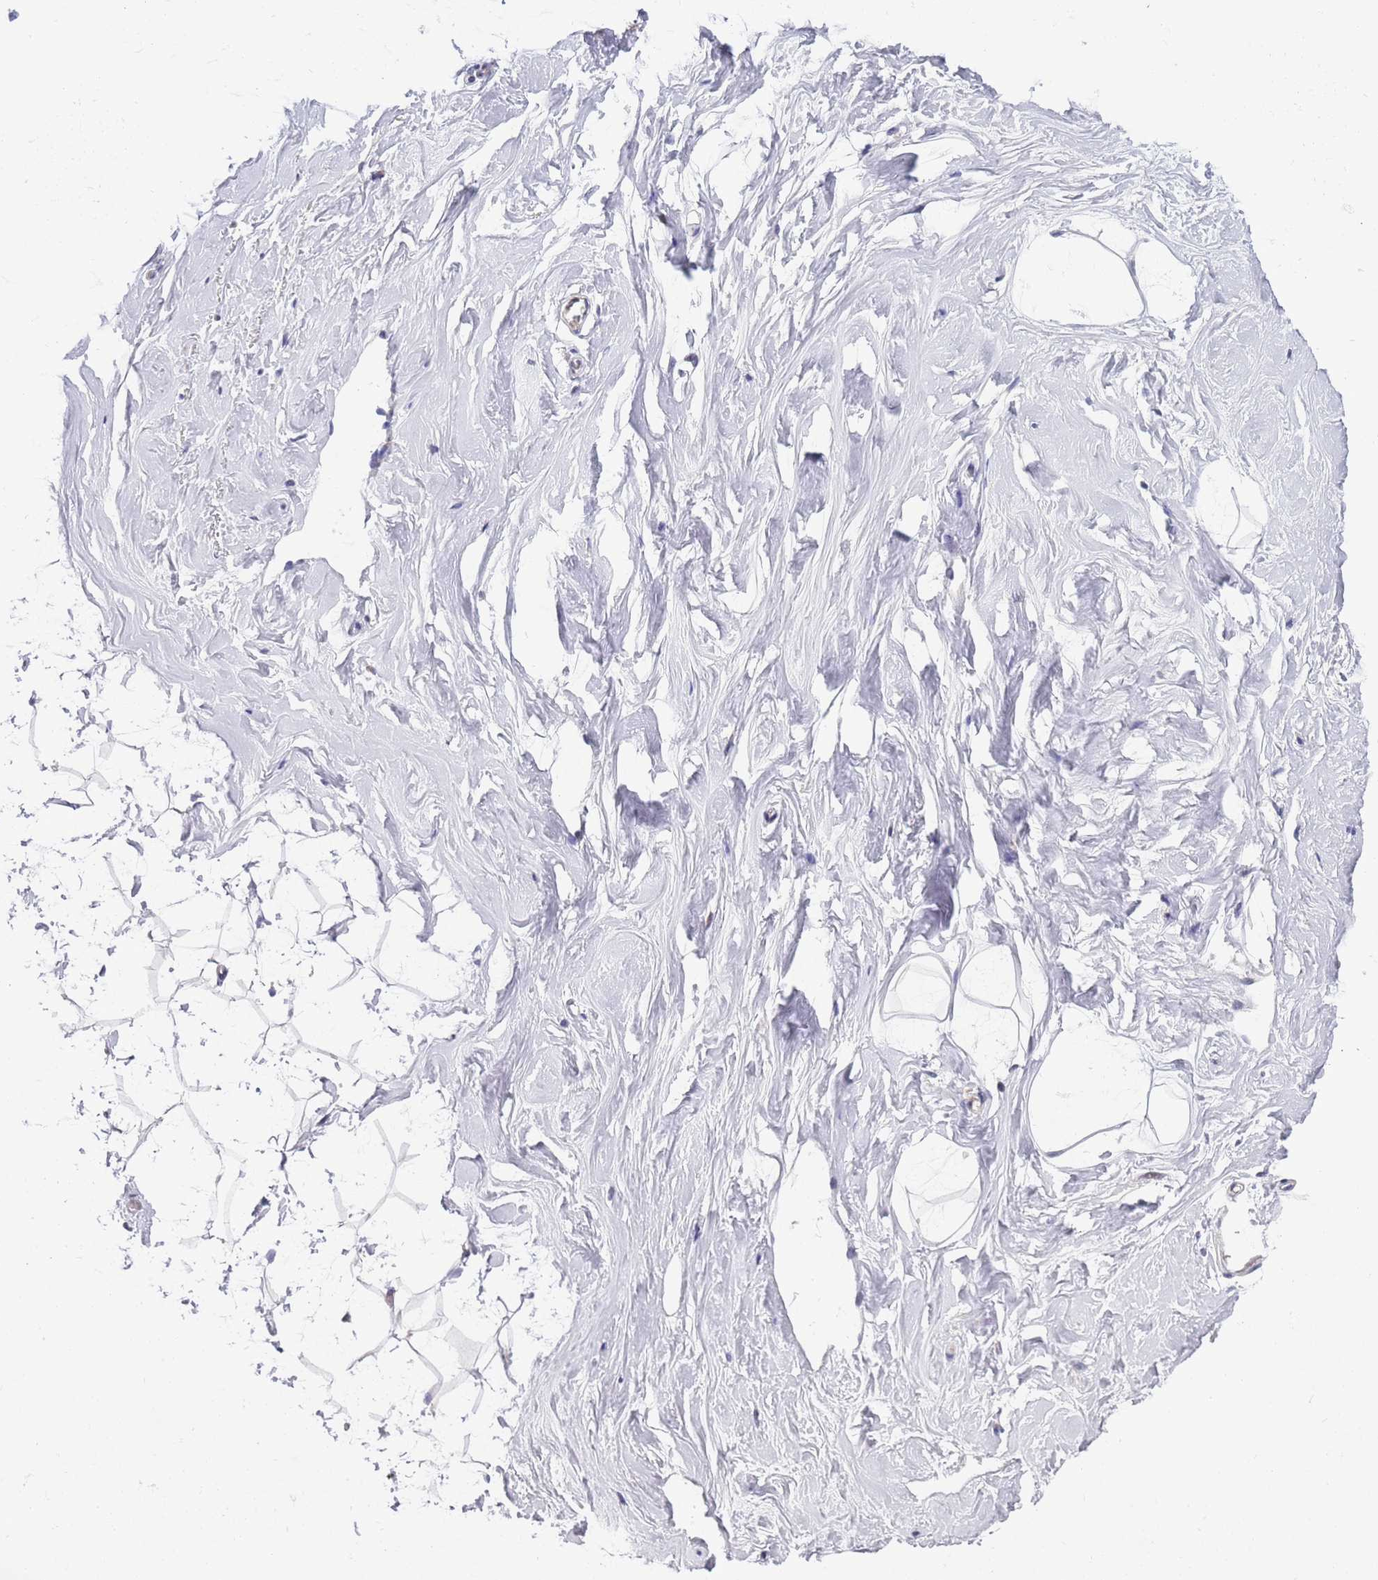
{"staining": {"intensity": "negative", "quantity": "none", "location": "none"}, "tissue": "breast", "cell_type": "Adipocytes", "image_type": "normal", "snomed": [{"axis": "morphology", "description": "Normal tissue, NOS"}, {"axis": "morphology", "description": "Adenoma, NOS"}, {"axis": "topography", "description": "Breast"}], "caption": "Normal breast was stained to show a protein in brown. There is no significant positivity in adipocytes. (DAB immunohistochemistry visualized using brightfield microscopy, high magnification).", "gene": "KLHL29", "patient": {"sex": "female", "age": 23}}